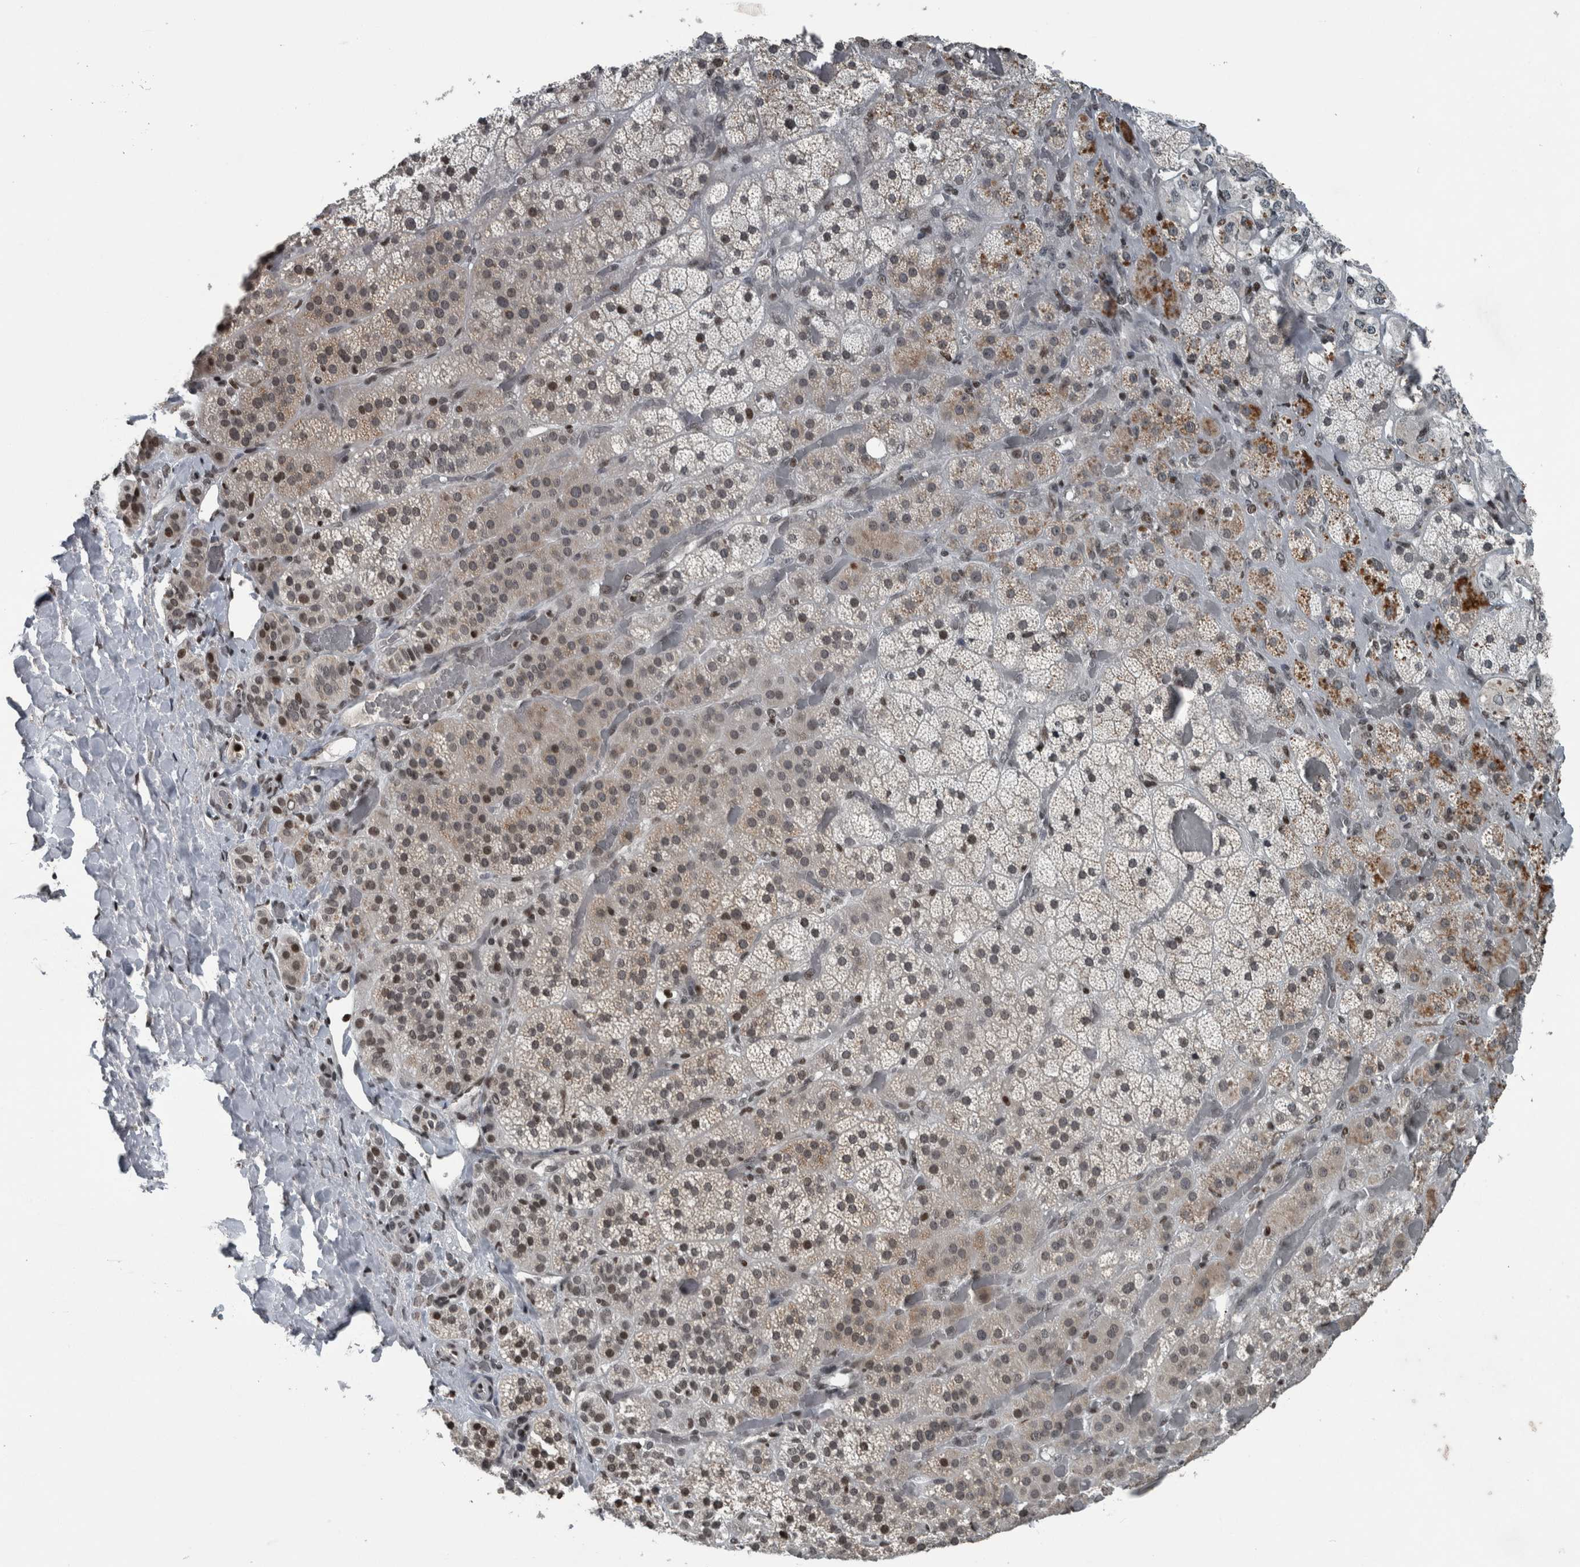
{"staining": {"intensity": "moderate", "quantity": "<25%", "location": "nuclear"}, "tissue": "adrenal gland", "cell_type": "Glandular cells", "image_type": "normal", "snomed": [{"axis": "morphology", "description": "Normal tissue, NOS"}, {"axis": "topography", "description": "Adrenal gland"}], "caption": "This image shows immunohistochemistry (IHC) staining of normal human adrenal gland, with low moderate nuclear staining in approximately <25% of glandular cells.", "gene": "UNC50", "patient": {"sex": "male", "age": 57}}